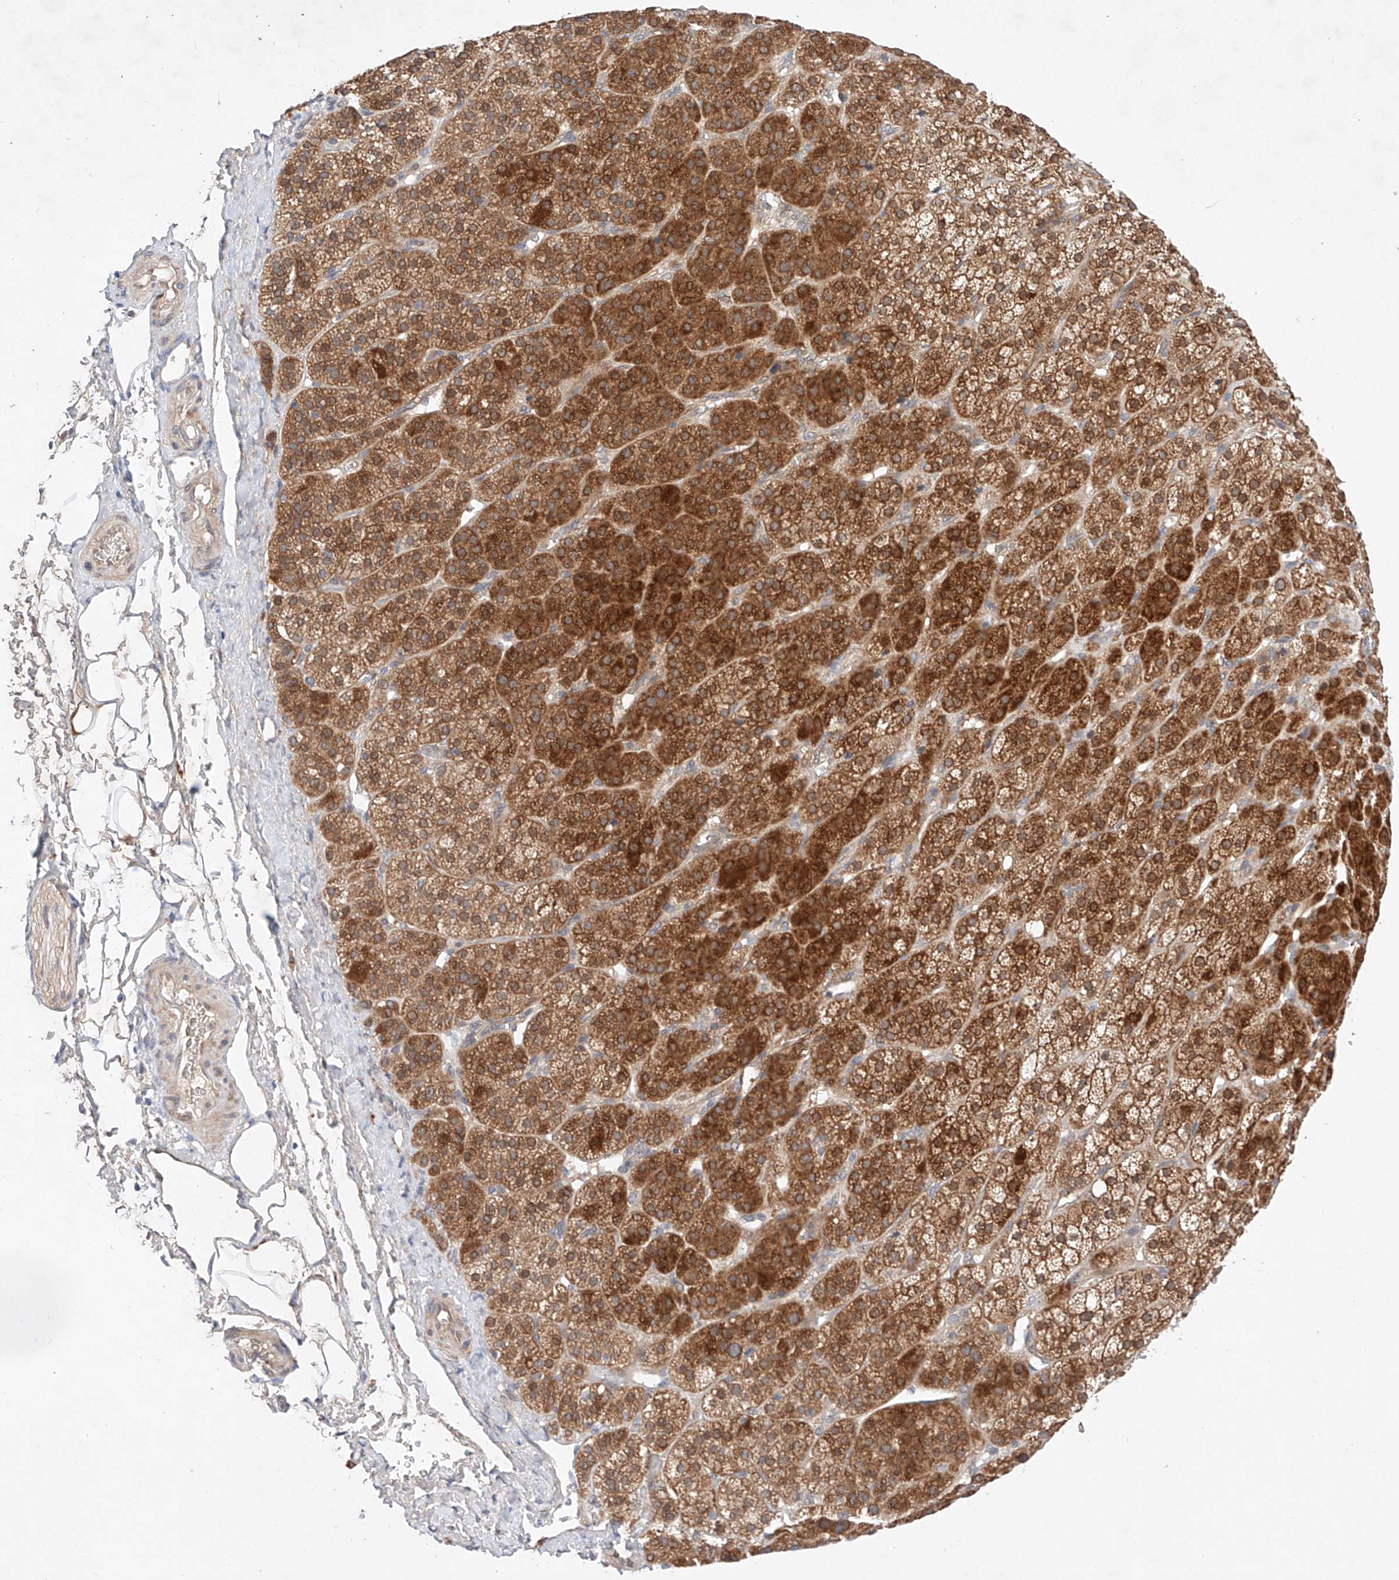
{"staining": {"intensity": "strong", "quantity": "25%-75%", "location": "cytoplasmic/membranous,nuclear"}, "tissue": "adrenal gland", "cell_type": "Glandular cells", "image_type": "normal", "snomed": [{"axis": "morphology", "description": "Normal tissue, NOS"}, {"axis": "topography", "description": "Adrenal gland"}], "caption": "The image reveals staining of unremarkable adrenal gland, revealing strong cytoplasmic/membranous,nuclear protein expression (brown color) within glandular cells.", "gene": "ZNF124", "patient": {"sex": "female", "age": 57}}